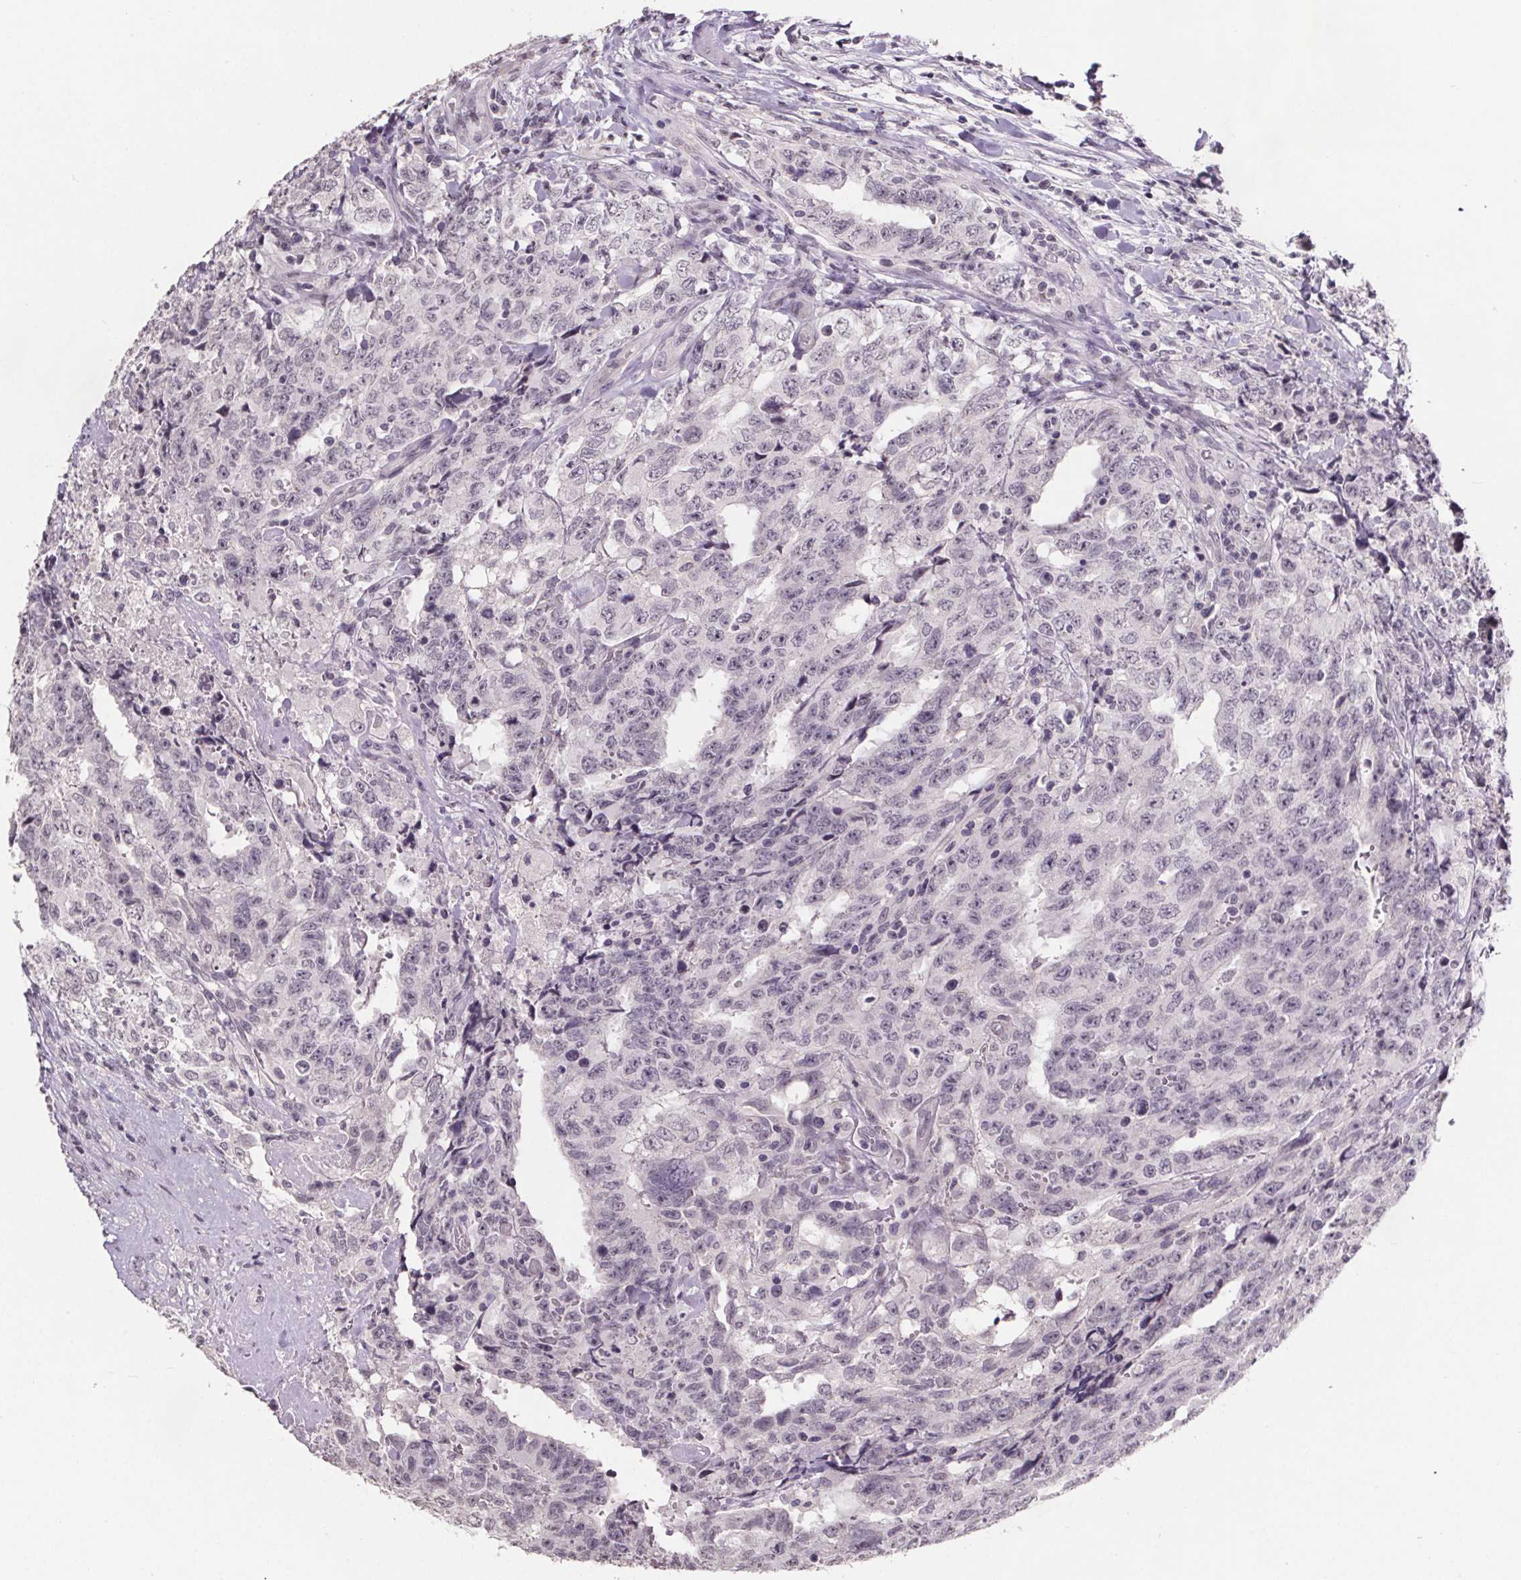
{"staining": {"intensity": "negative", "quantity": "none", "location": "none"}, "tissue": "testis cancer", "cell_type": "Tumor cells", "image_type": "cancer", "snomed": [{"axis": "morphology", "description": "Carcinoma, Embryonal, NOS"}, {"axis": "topography", "description": "Testis"}], "caption": "Immunohistochemistry image of human testis embryonal carcinoma stained for a protein (brown), which demonstrates no positivity in tumor cells. The staining is performed using DAB (3,3'-diaminobenzidine) brown chromogen with nuclei counter-stained in using hematoxylin.", "gene": "NKX6-1", "patient": {"sex": "male", "age": 24}}